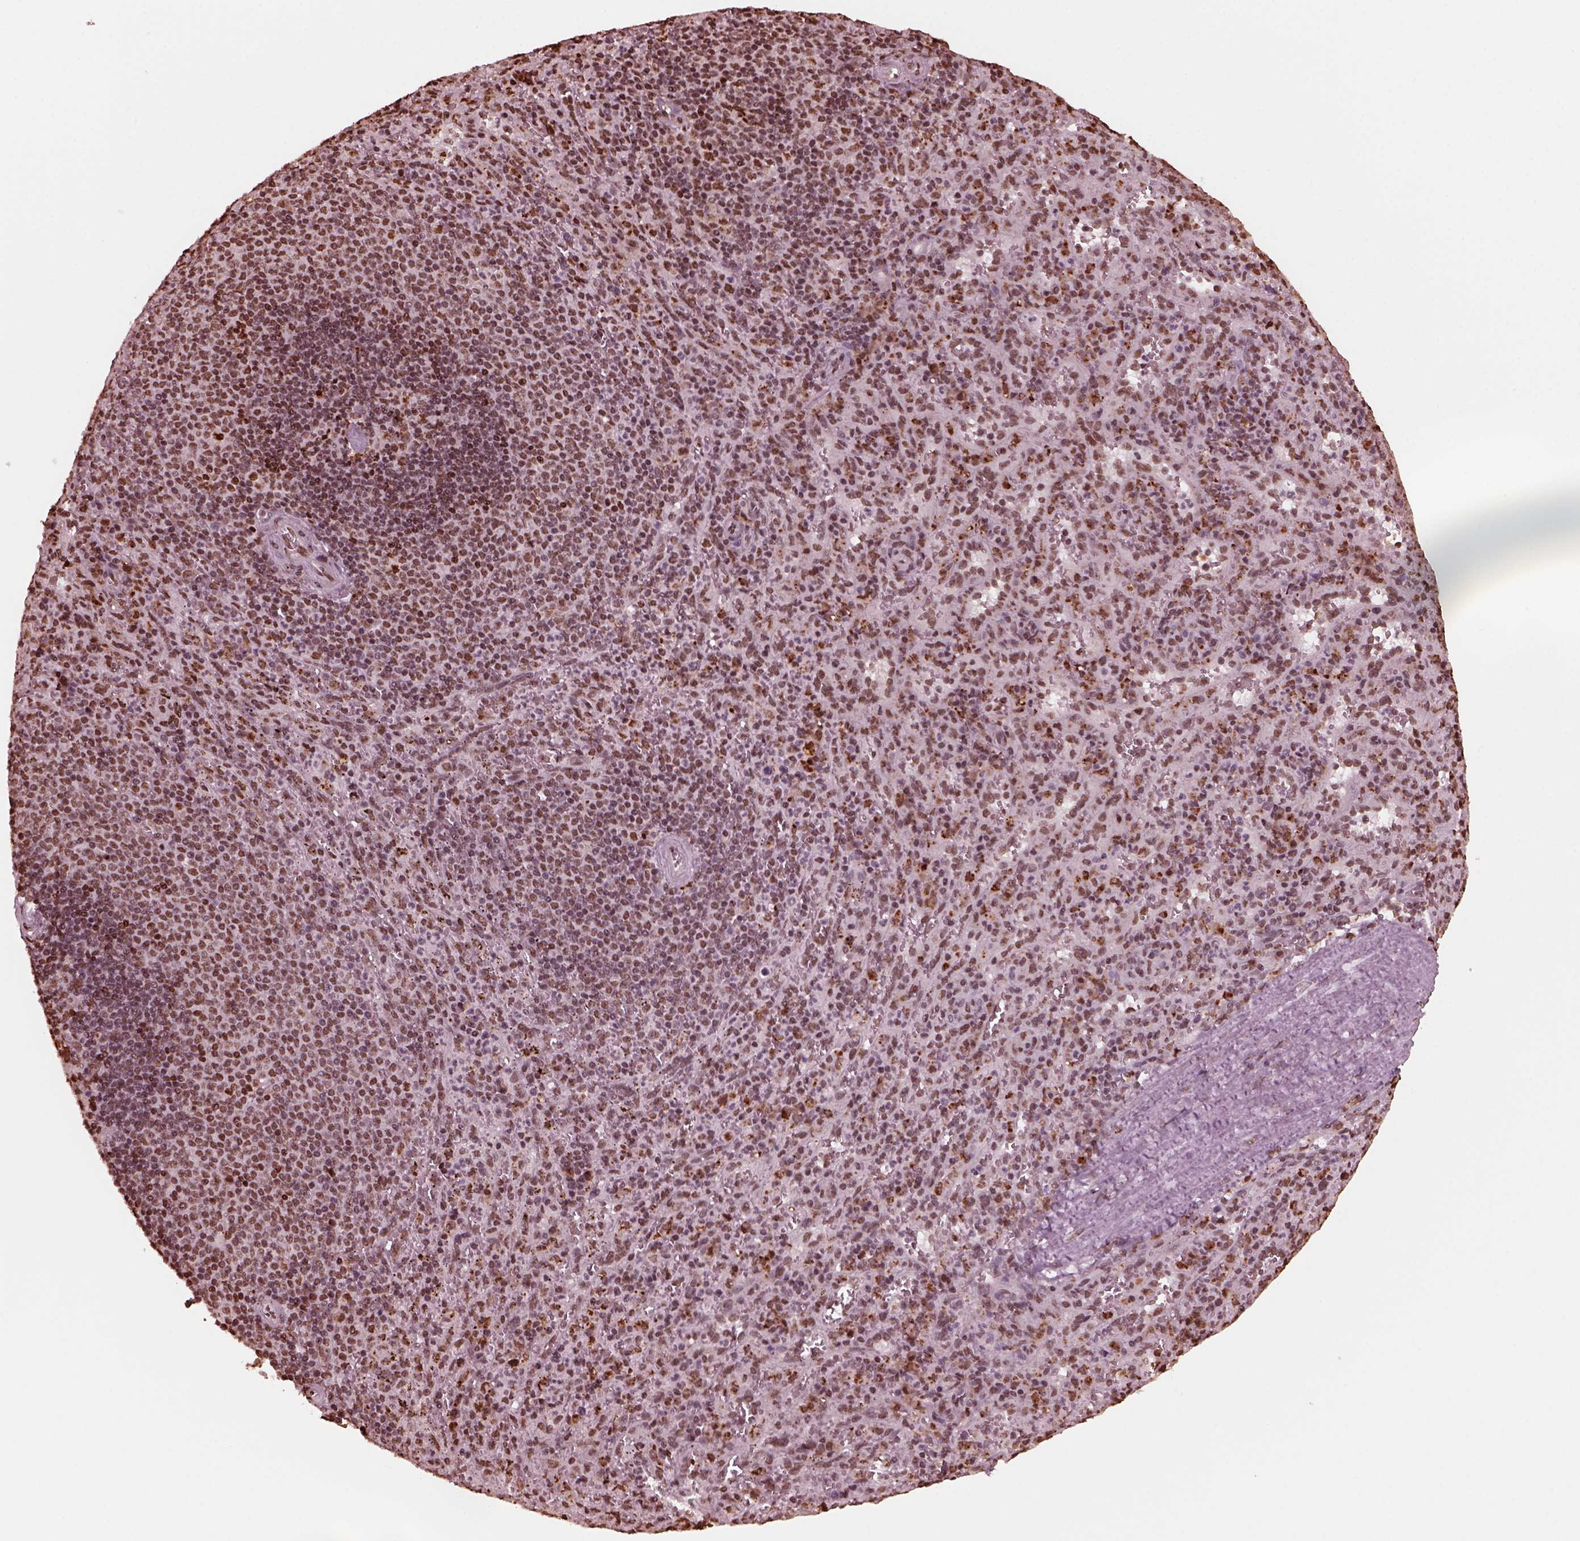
{"staining": {"intensity": "moderate", "quantity": "25%-75%", "location": "nuclear"}, "tissue": "spleen", "cell_type": "Cells in red pulp", "image_type": "normal", "snomed": [{"axis": "morphology", "description": "Normal tissue, NOS"}, {"axis": "topography", "description": "Spleen"}], "caption": "Immunohistochemistry staining of normal spleen, which reveals medium levels of moderate nuclear staining in about 25%-75% of cells in red pulp indicating moderate nuclear protein expression. The staining was performed using DAB (3,3'-diaminobenzidine) (brown) for protein detection and nuclei were counterstained in hematoxylin (blue).", "gene": "NSD1", "patient": {"sex": "male", "age": 57}}